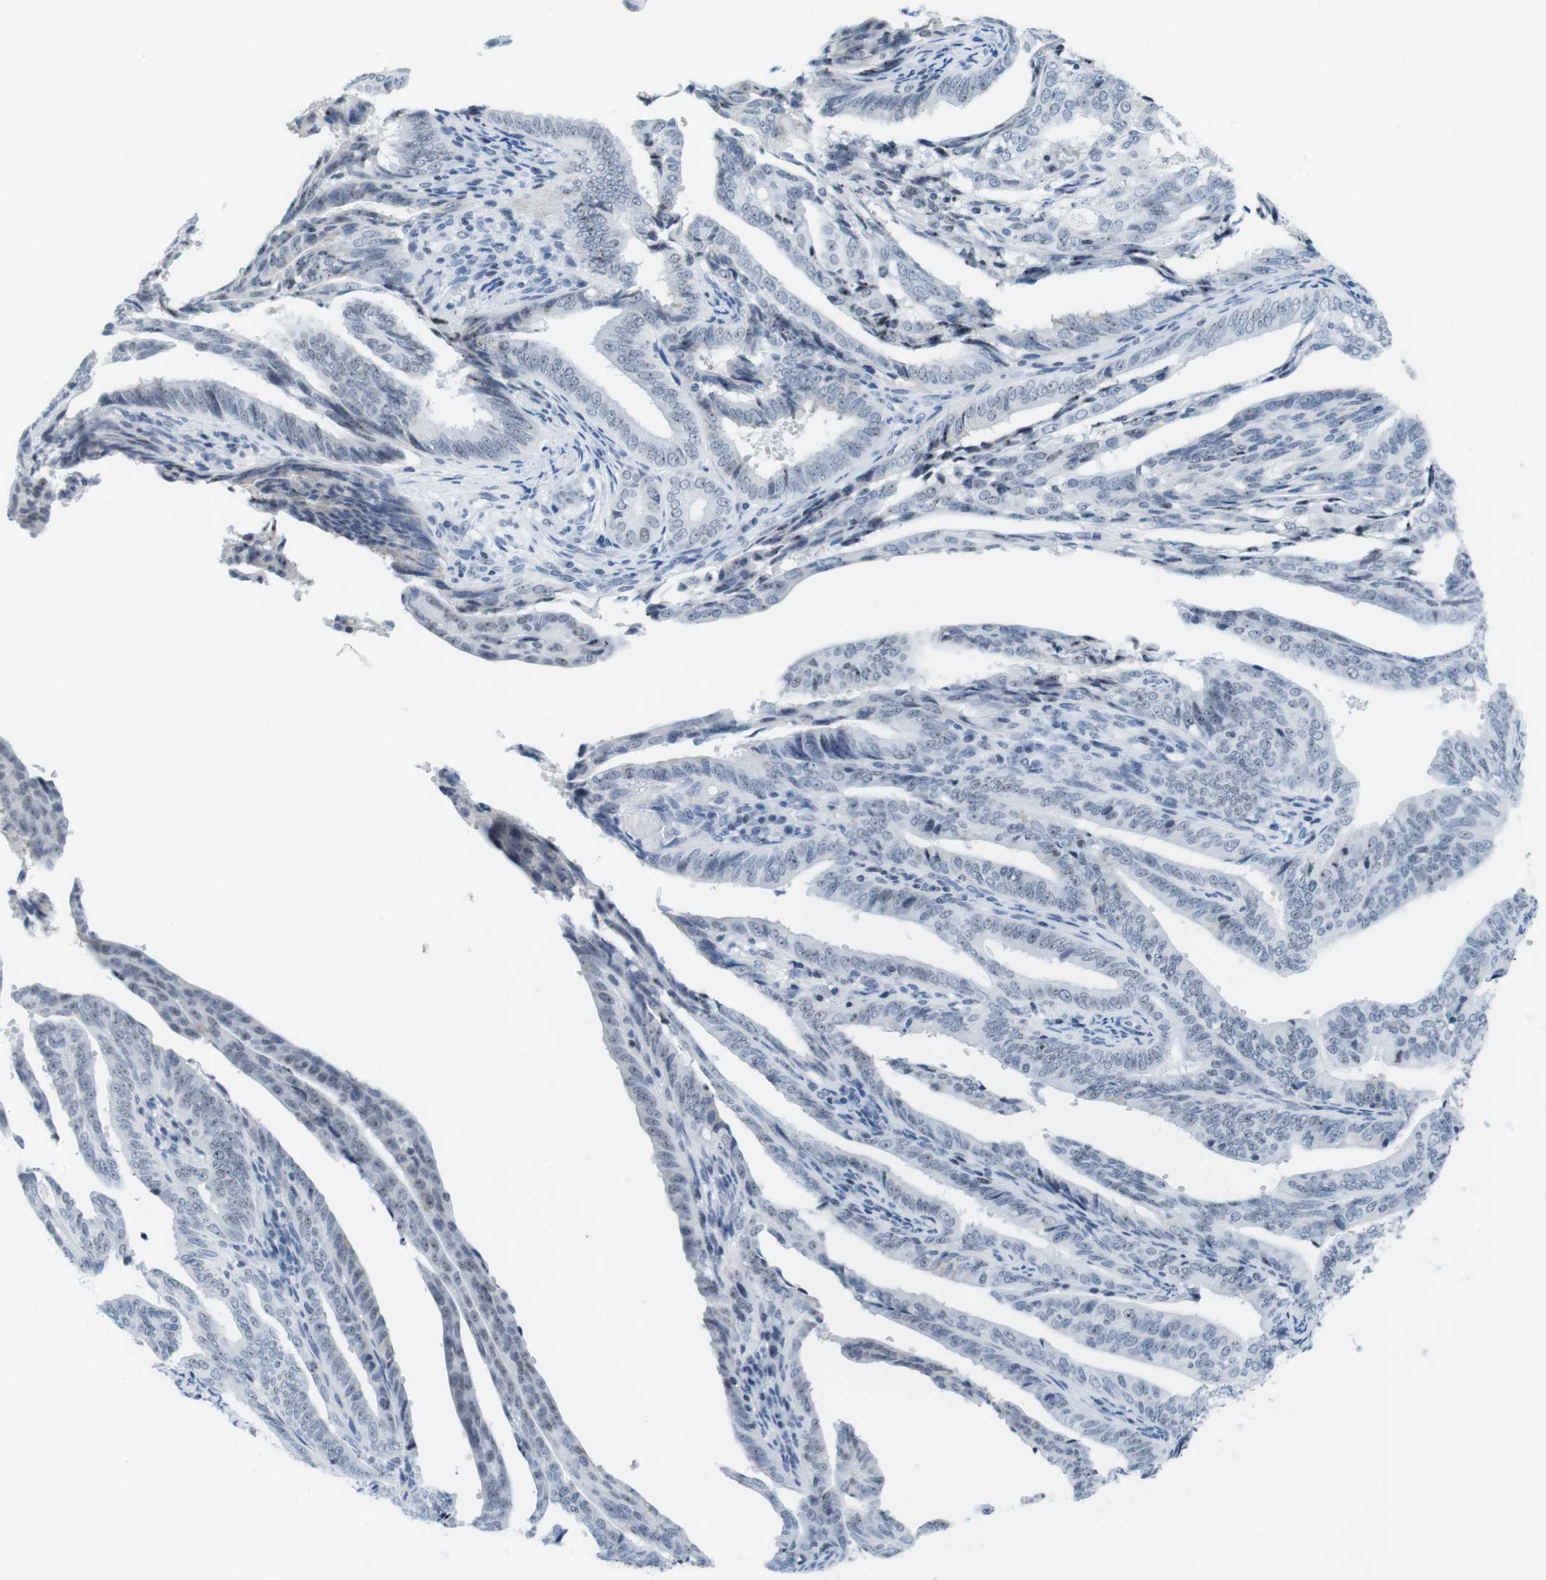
{"staining": {"intensity": "negative", "quantity": "none", "location": "none"}, "tissue": "endometrial cancer", "cell_type": "Tumor cells", "image_type": "cancer", "snomed": [{"axis": "morphology", "description": "Adenocarcinoma, NOS"}, {"axis": "topography", "description": "Endometrium"}], "caption": "This photomicrograph is of endometrial cancer (adenocarcinoma) stained with immunohistochemistry to label a protein in brown with the nuclei are counter-stained blue. There is no expression in tumor cells. The staining is performed using DAB (3,3'-diaminobenzidine) brown chromogen with nuclei counter-stained in using hematoxylin.", "gene": "NIFK", "patient": {"sex": "female", "age": 58}}